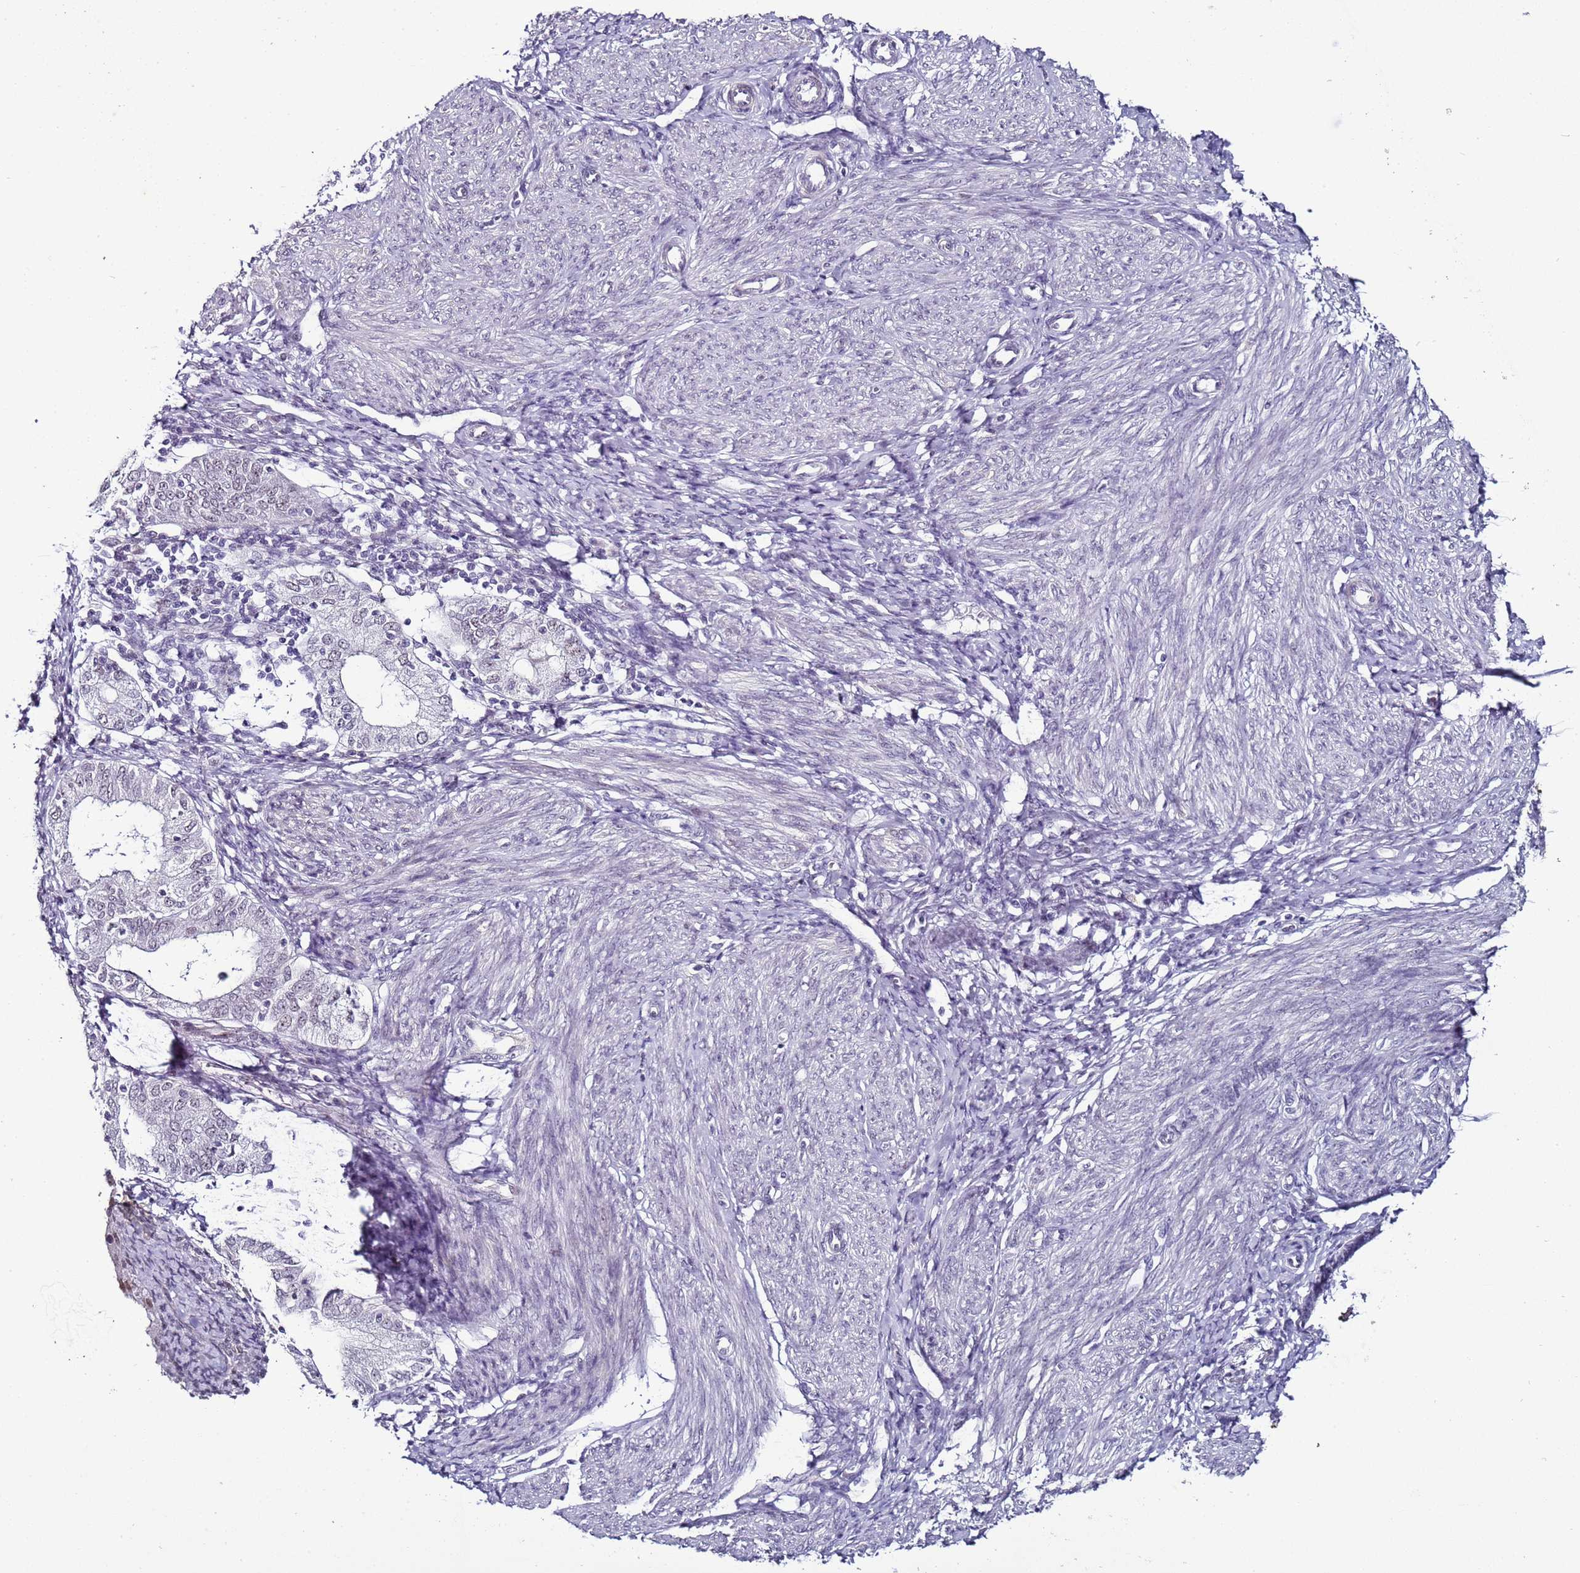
{"staining": {"intensity": "negative", "quantity": "none", "location": "none"}, "tissue": "endometrium", "cell_type": "Cells in endometrial stroma", "image_type": "normal", "snomed": [{"axis": "morphology", "description": "Normal tissue, NOS"}, {"axis": "topography", "description": "Endometrium"}], "caption": "Immunohistochemical staining of benign endometrium reveals no significant expression in cells in endometrial stroma. (DAB IHC visualized using brightfield microscopy, high magnification).", "gene": "PSMA7", "patient": {"sex": "female", "age": 72}}